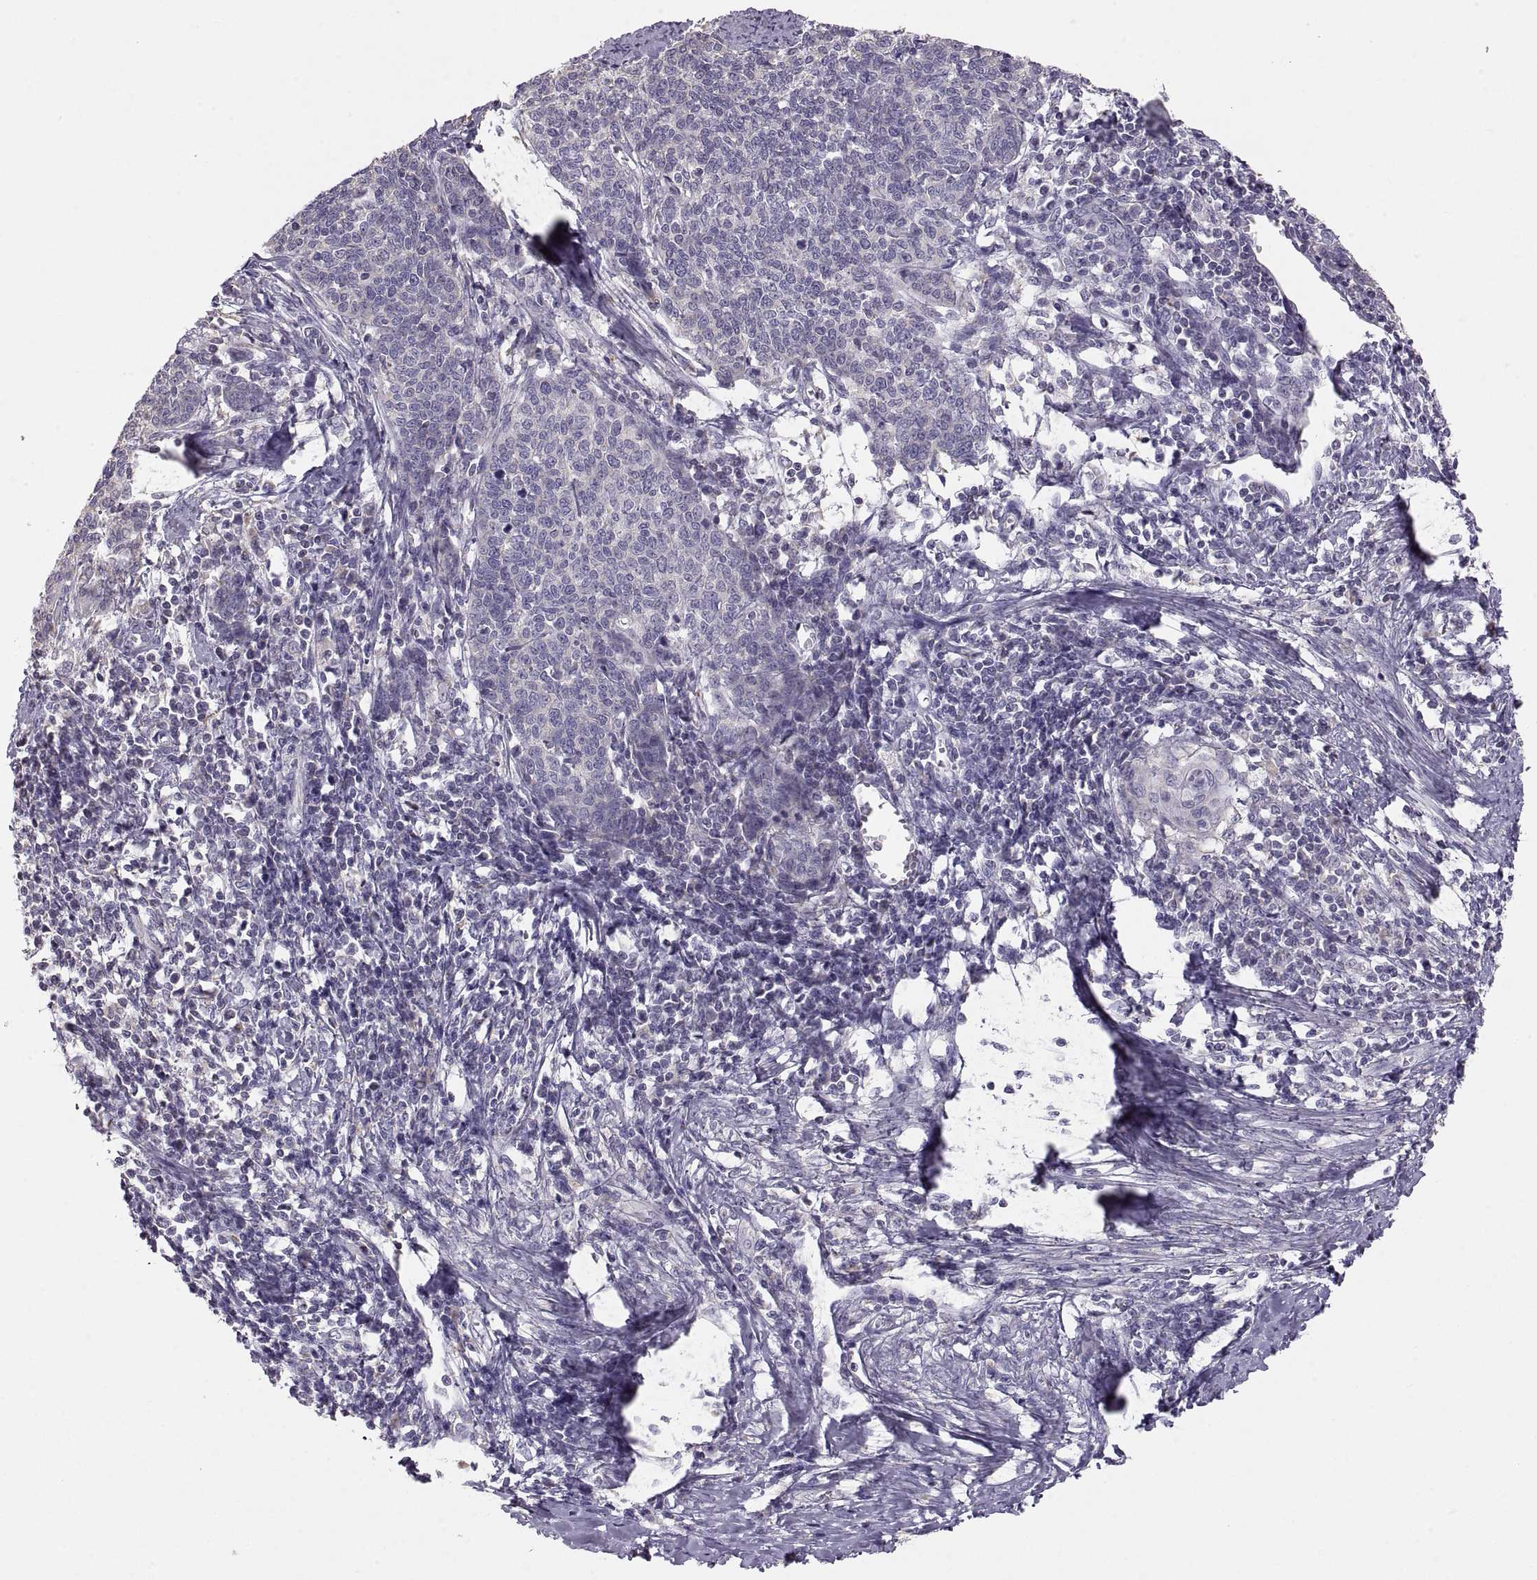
{"staining": {"intensity": "negative", "quantity": "none", "location": "none"}, "tissue": "cervical cancer", "cell_type": "Tumor cells", "image_type": "cancer", "snomed": [{"axis": "morphology", "description": "Squamous cell carcinoma, NOS"}, {"axis": "topography", "description": "Cervix"}], "caption": "Immunohistochemistry image of human squamous cell carcinoma (cervical) stained for a protein (brown), which displays no expression in tumor cells.", "gene": "TNNC1", "patient": {"sex": "female", "age": 39}}